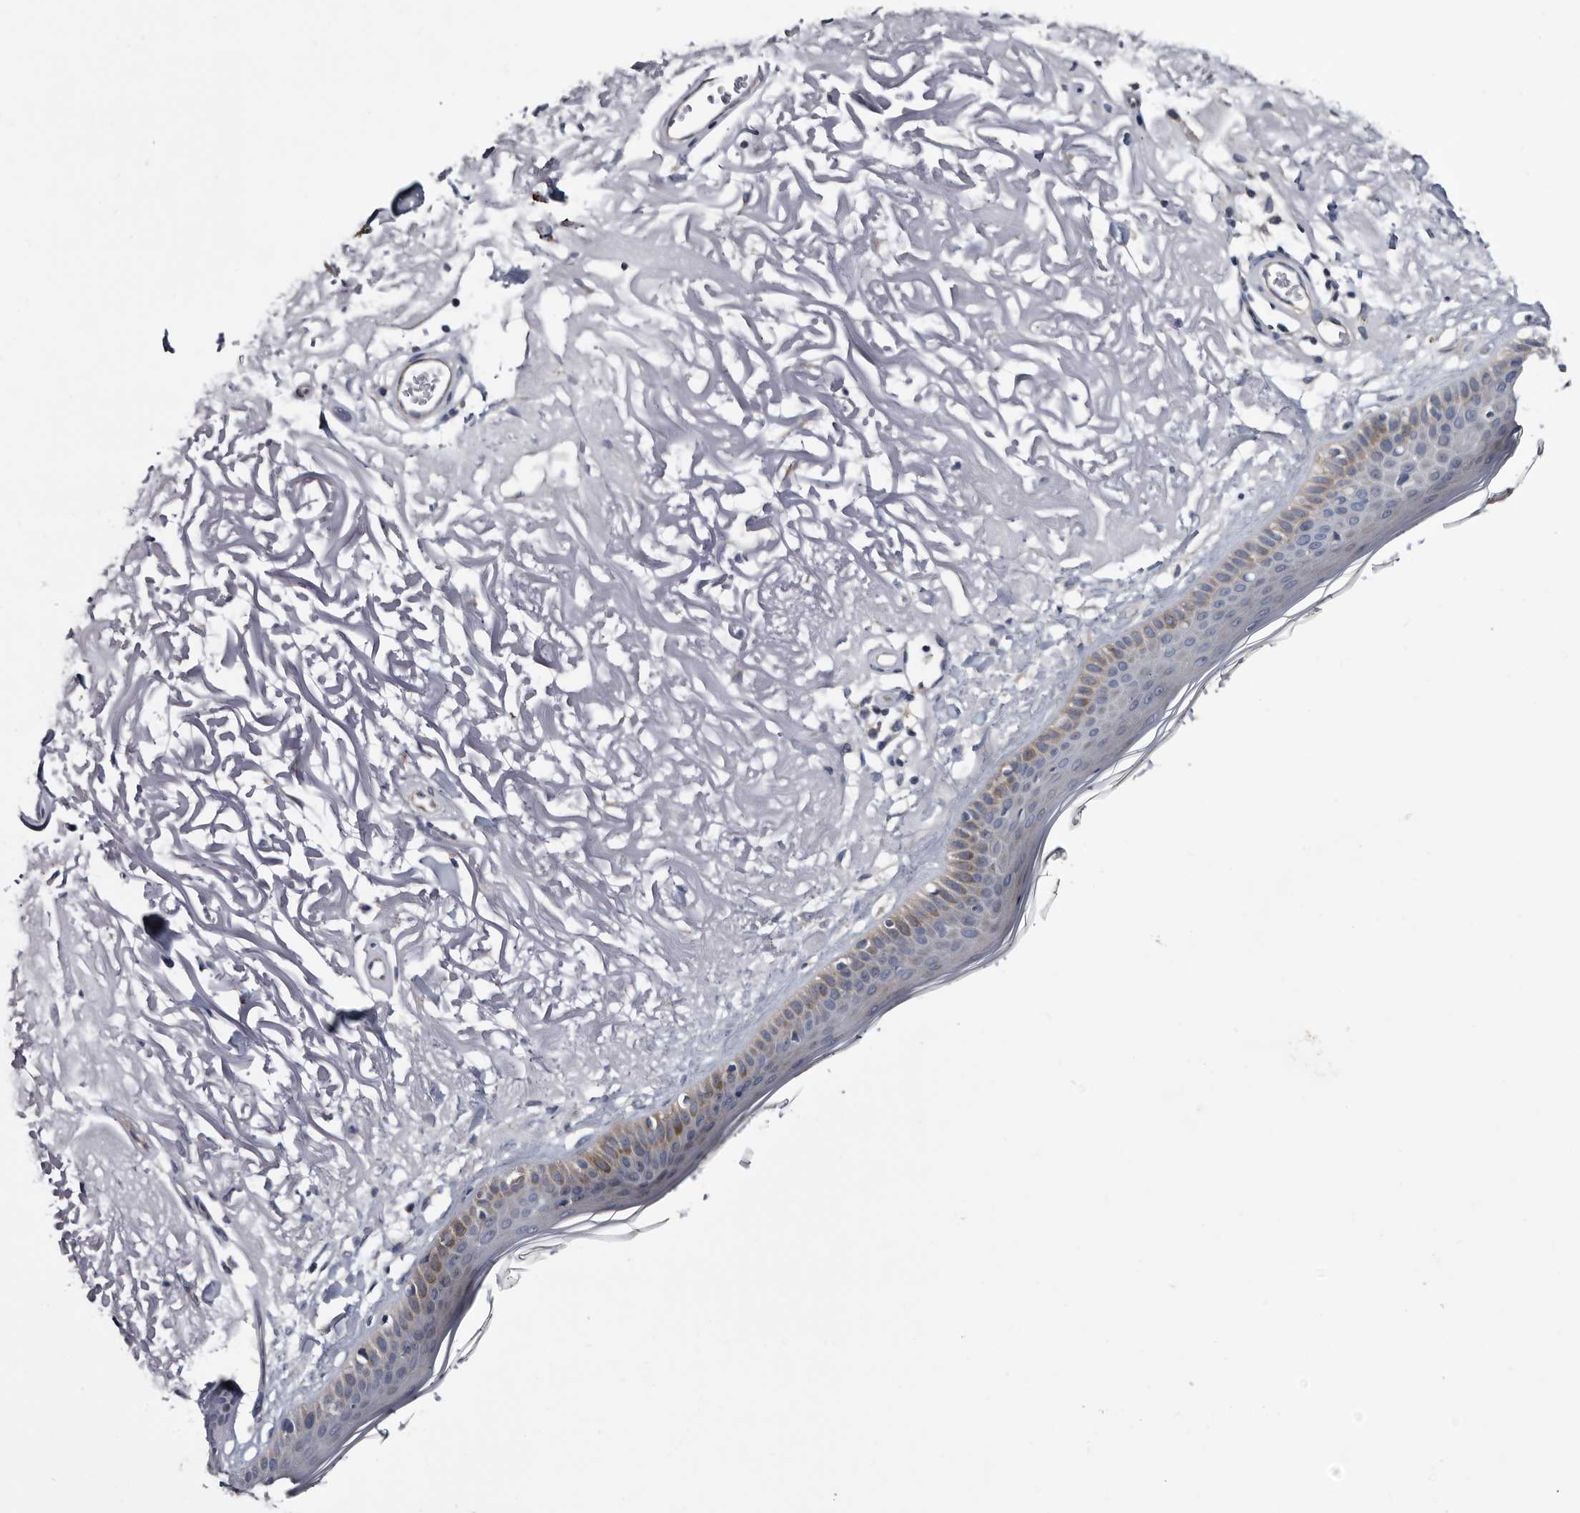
{"staining": {"intensity": "weak", "quantity": ">75%", "location": "cytoplasmic/membranous"}, "tissue": "skin", "cell_type": "Fibroblasts", "image_type": "normal", "snomed": [{"axis": "morphology", "description": "Normal tissue, NOS"}, {"axis": "topography", "description": "Skin"}, {"axis": "topography", "description": "Skeletal muscle"}], "caption": "Normal skin reveals weak cytoplasmic/membranous expression in about >75% of fibroblasts.", "gene": "IARS1", "patient": {"sex": "male", "age": 83}}